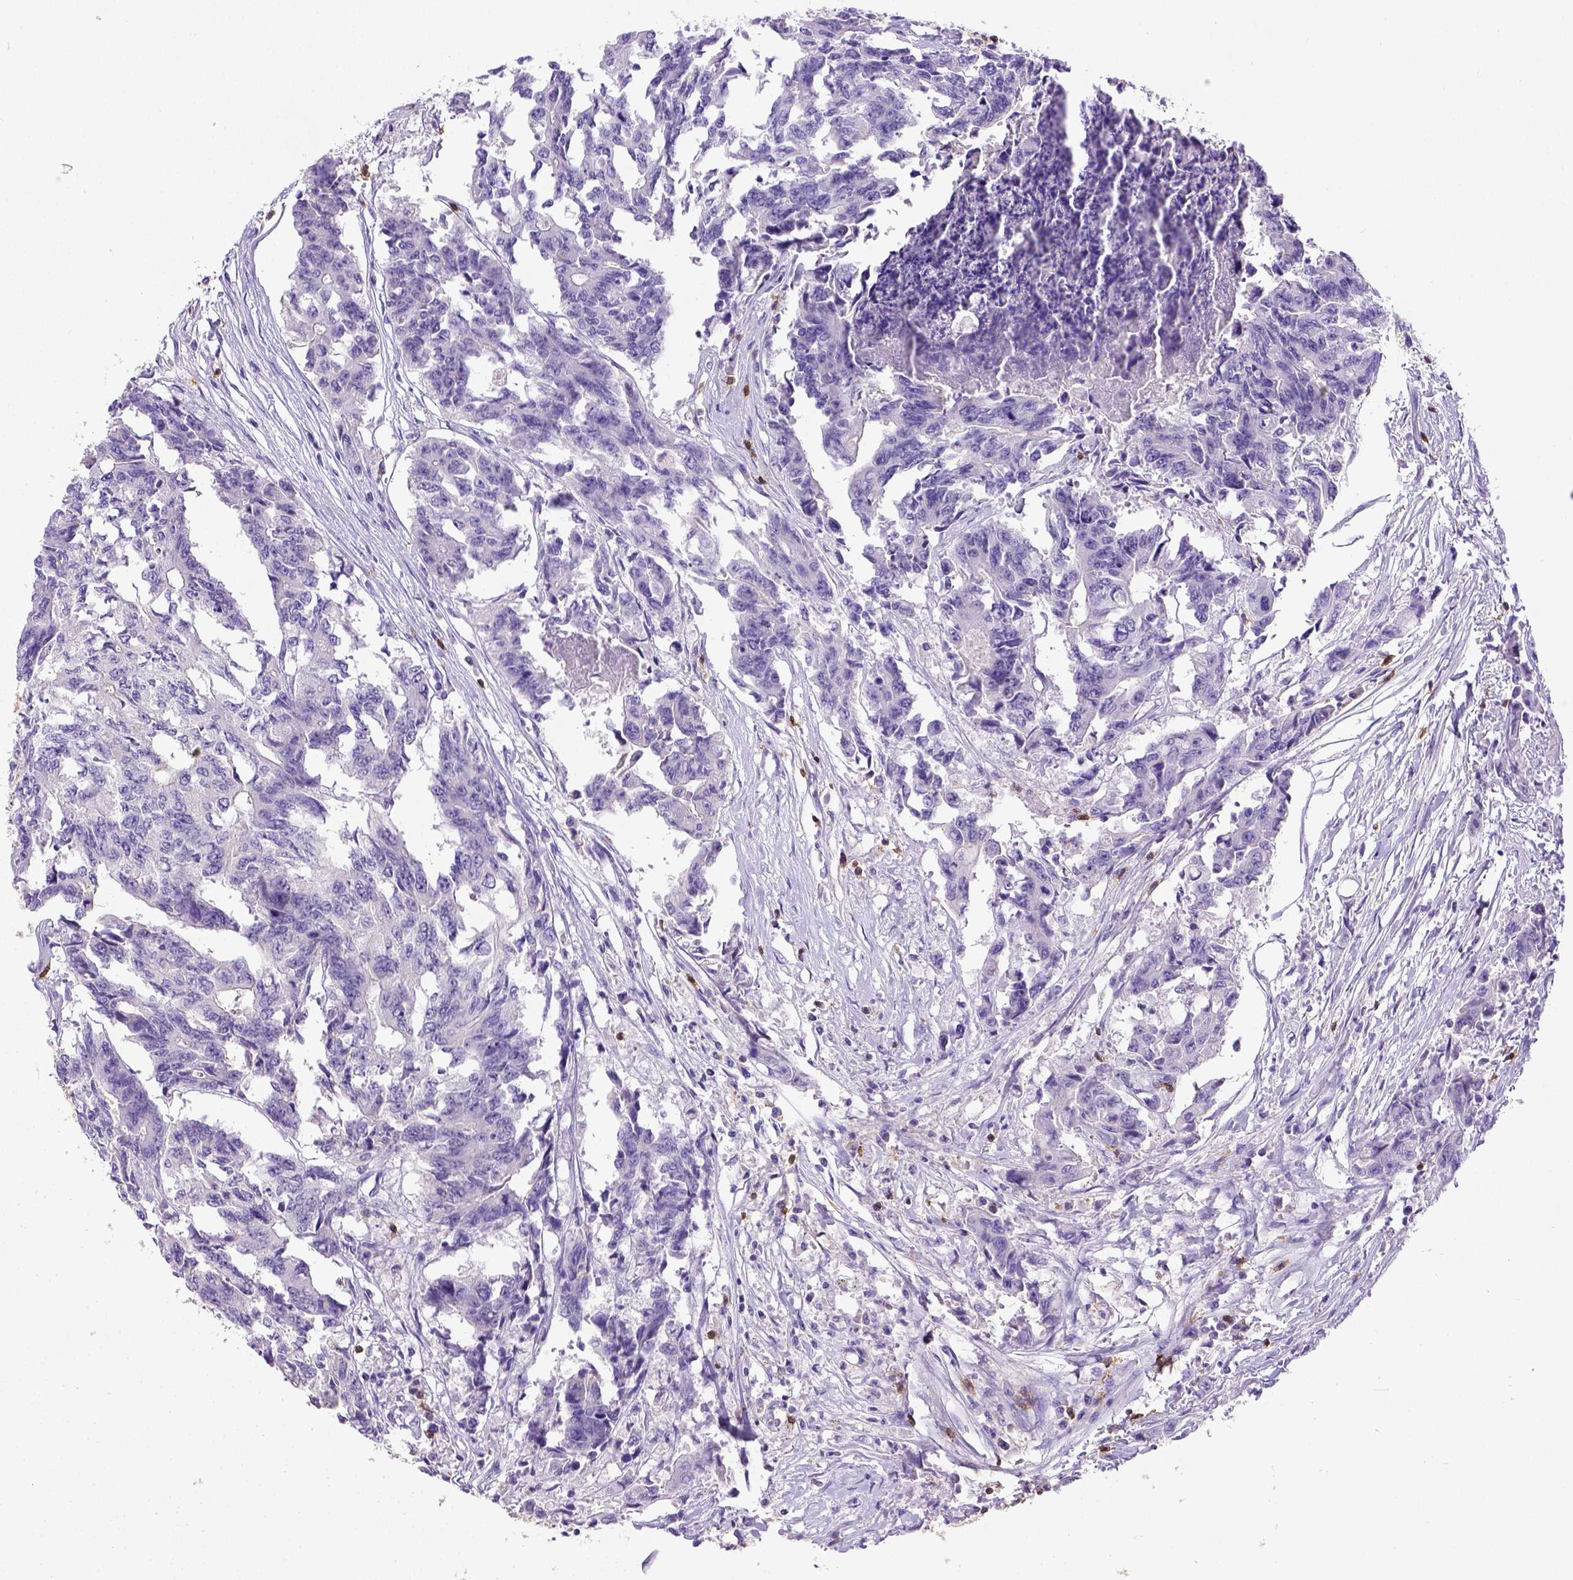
{"staining": {"intensity": "negative", "quantity": "none", "location": "none"}, "tissue": "colorectal cancer", "cell_type": "Tumor cells", "image_type": "cancer", "snomed": [{"axis": "morphology", "description": "Adenocarcinoma, NOS"}, {"axis": "topography", "description": "Rectum"}], "caption": "Immunohistochemistry (IHC) photomicrograph of colorectal cancer (adenocarcinoma) stained for a protein (brown), which reveals no expression in tumor cells.", "gene": "CD3E", "patient": {"sex": "male", "age": 54}}